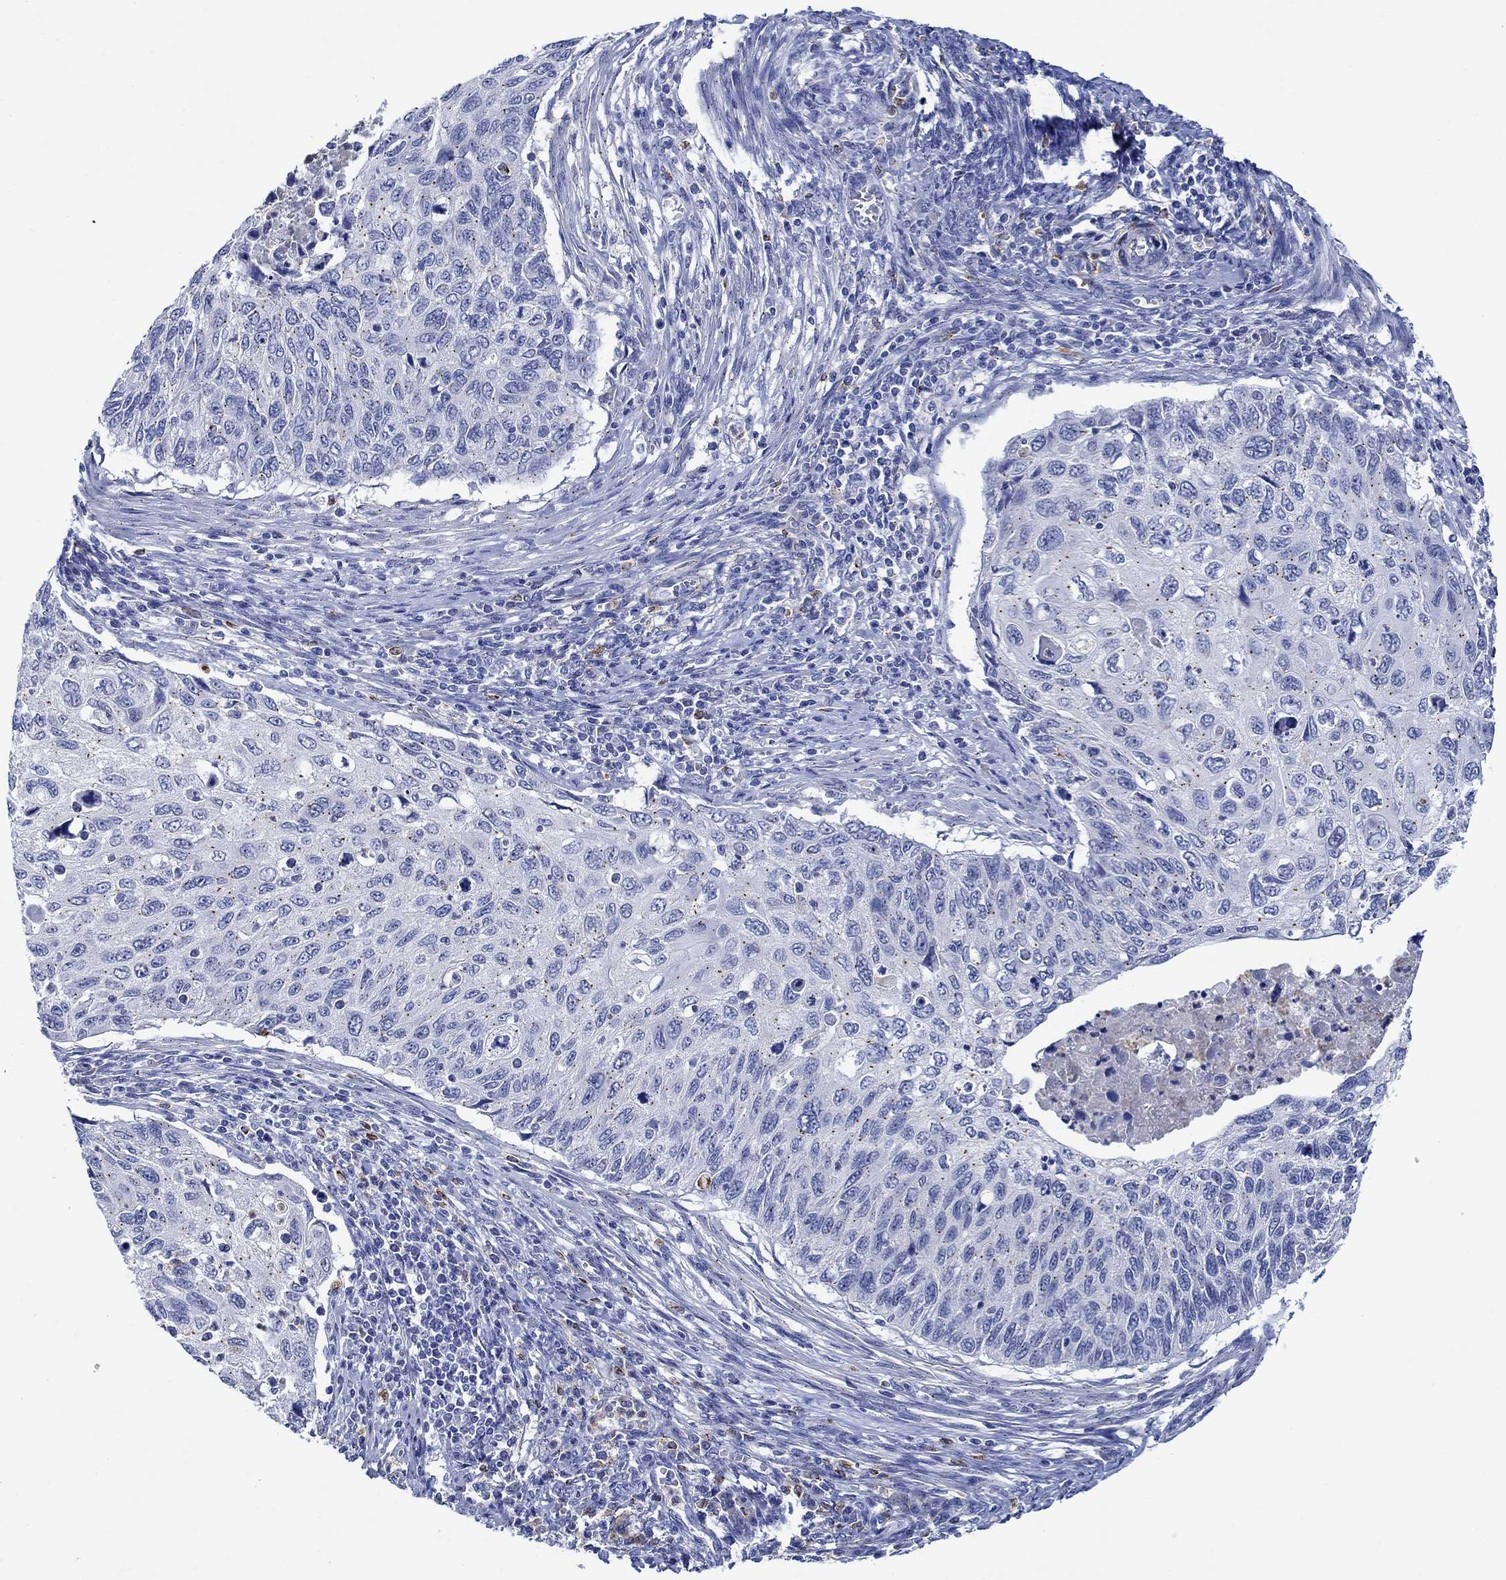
{"staining": {"intensity": "negative", "quantity": "none", "location": "none"}, "tissue": "cervical cancer", "cell_type": "Tumor cells", "image_type": "cancer", "snomed": [{"axis": "morphology", "description": "Squamous cell carcinoma, NOS"}, {"axis": "topography", "description": "Cervix"}], "caption": "IHC photomicrograph of human cervical cancer (squamous cell carcinoma) stained for a protein (brown), which demonstrates no positivity in tumor cells.", "gene": "CPM", "patient": {"sex": "female", "age": 70}}